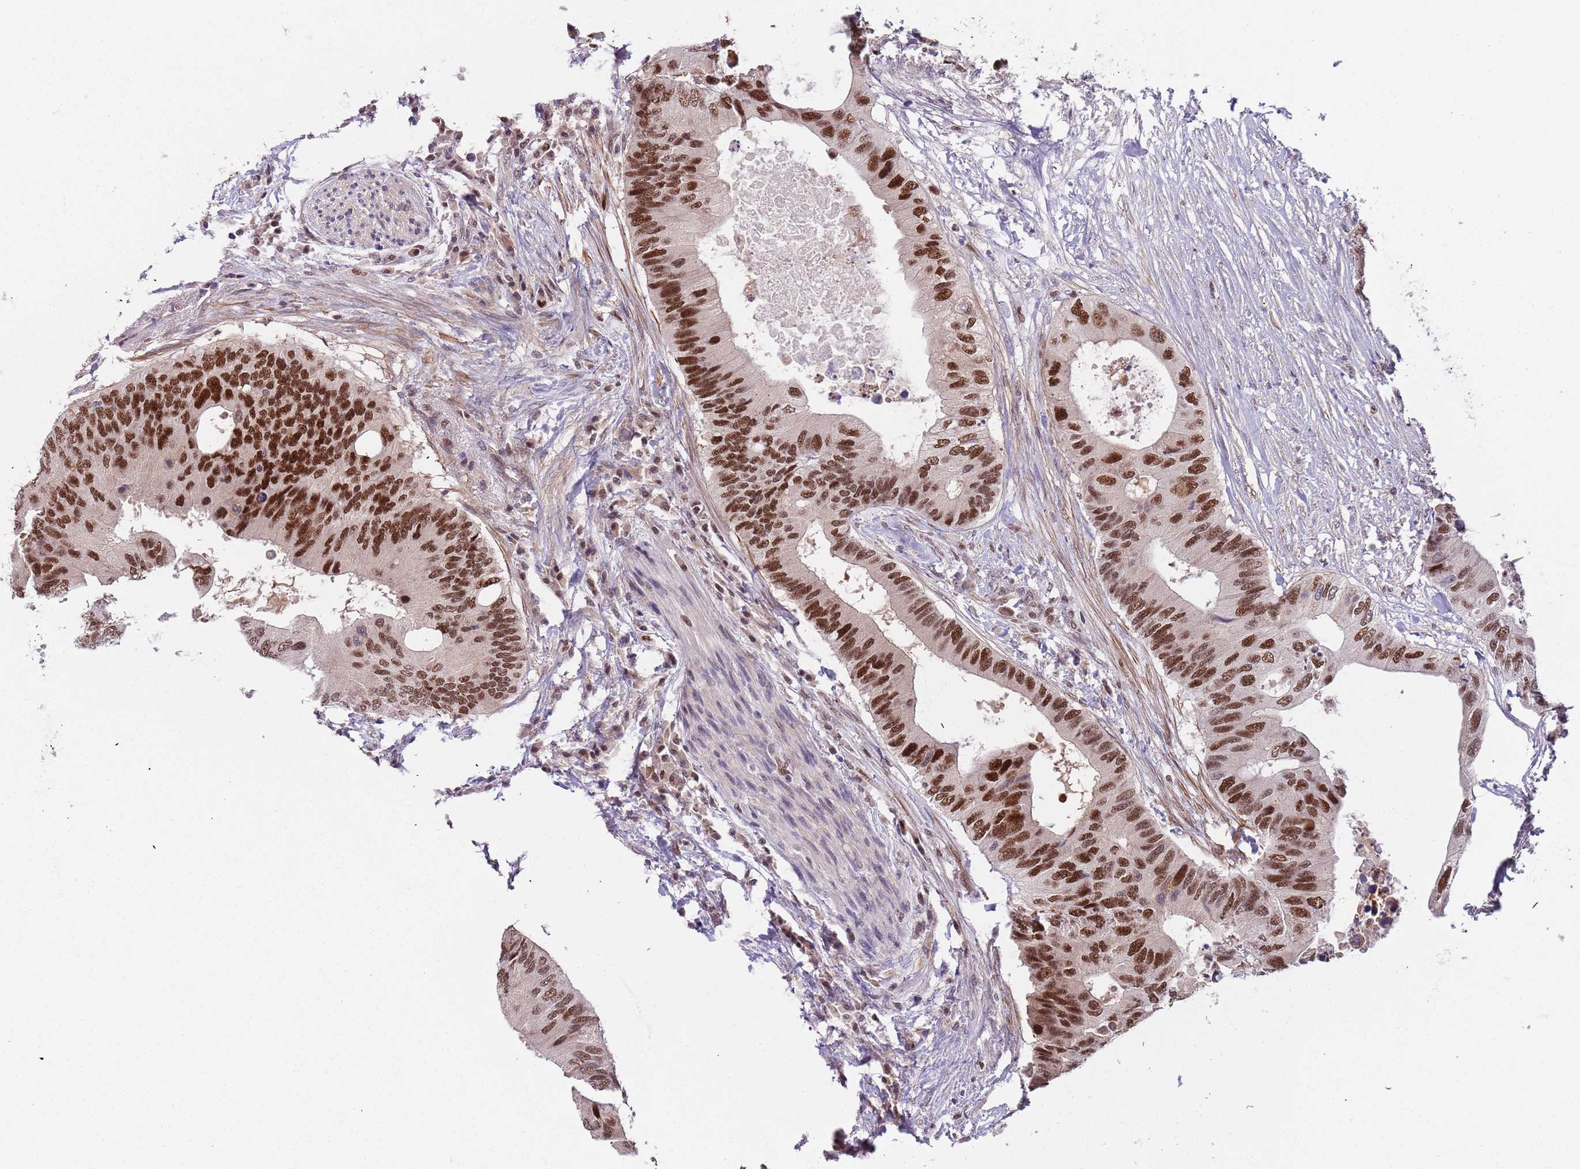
{"staining": {"intensity": "strong", "quantity": ">75%", "location": "nuclear"}, "tissue": "colorectal cancer", "cell_type": "Tumor cells", "image_type": "cancer", "snomed": [{"axis": "morphology", "description": "Adenocarcinoma, NOS"}, {"axis": "topography", "description": "Colon"}], "caption": "Immunohistochemistry of colorectal cancer reveals high levels of strong nuclear positivity in approximately >75% of tumor cells.", "gene": "RMND5B", "patient": {"sex": "male", "age": 71}}